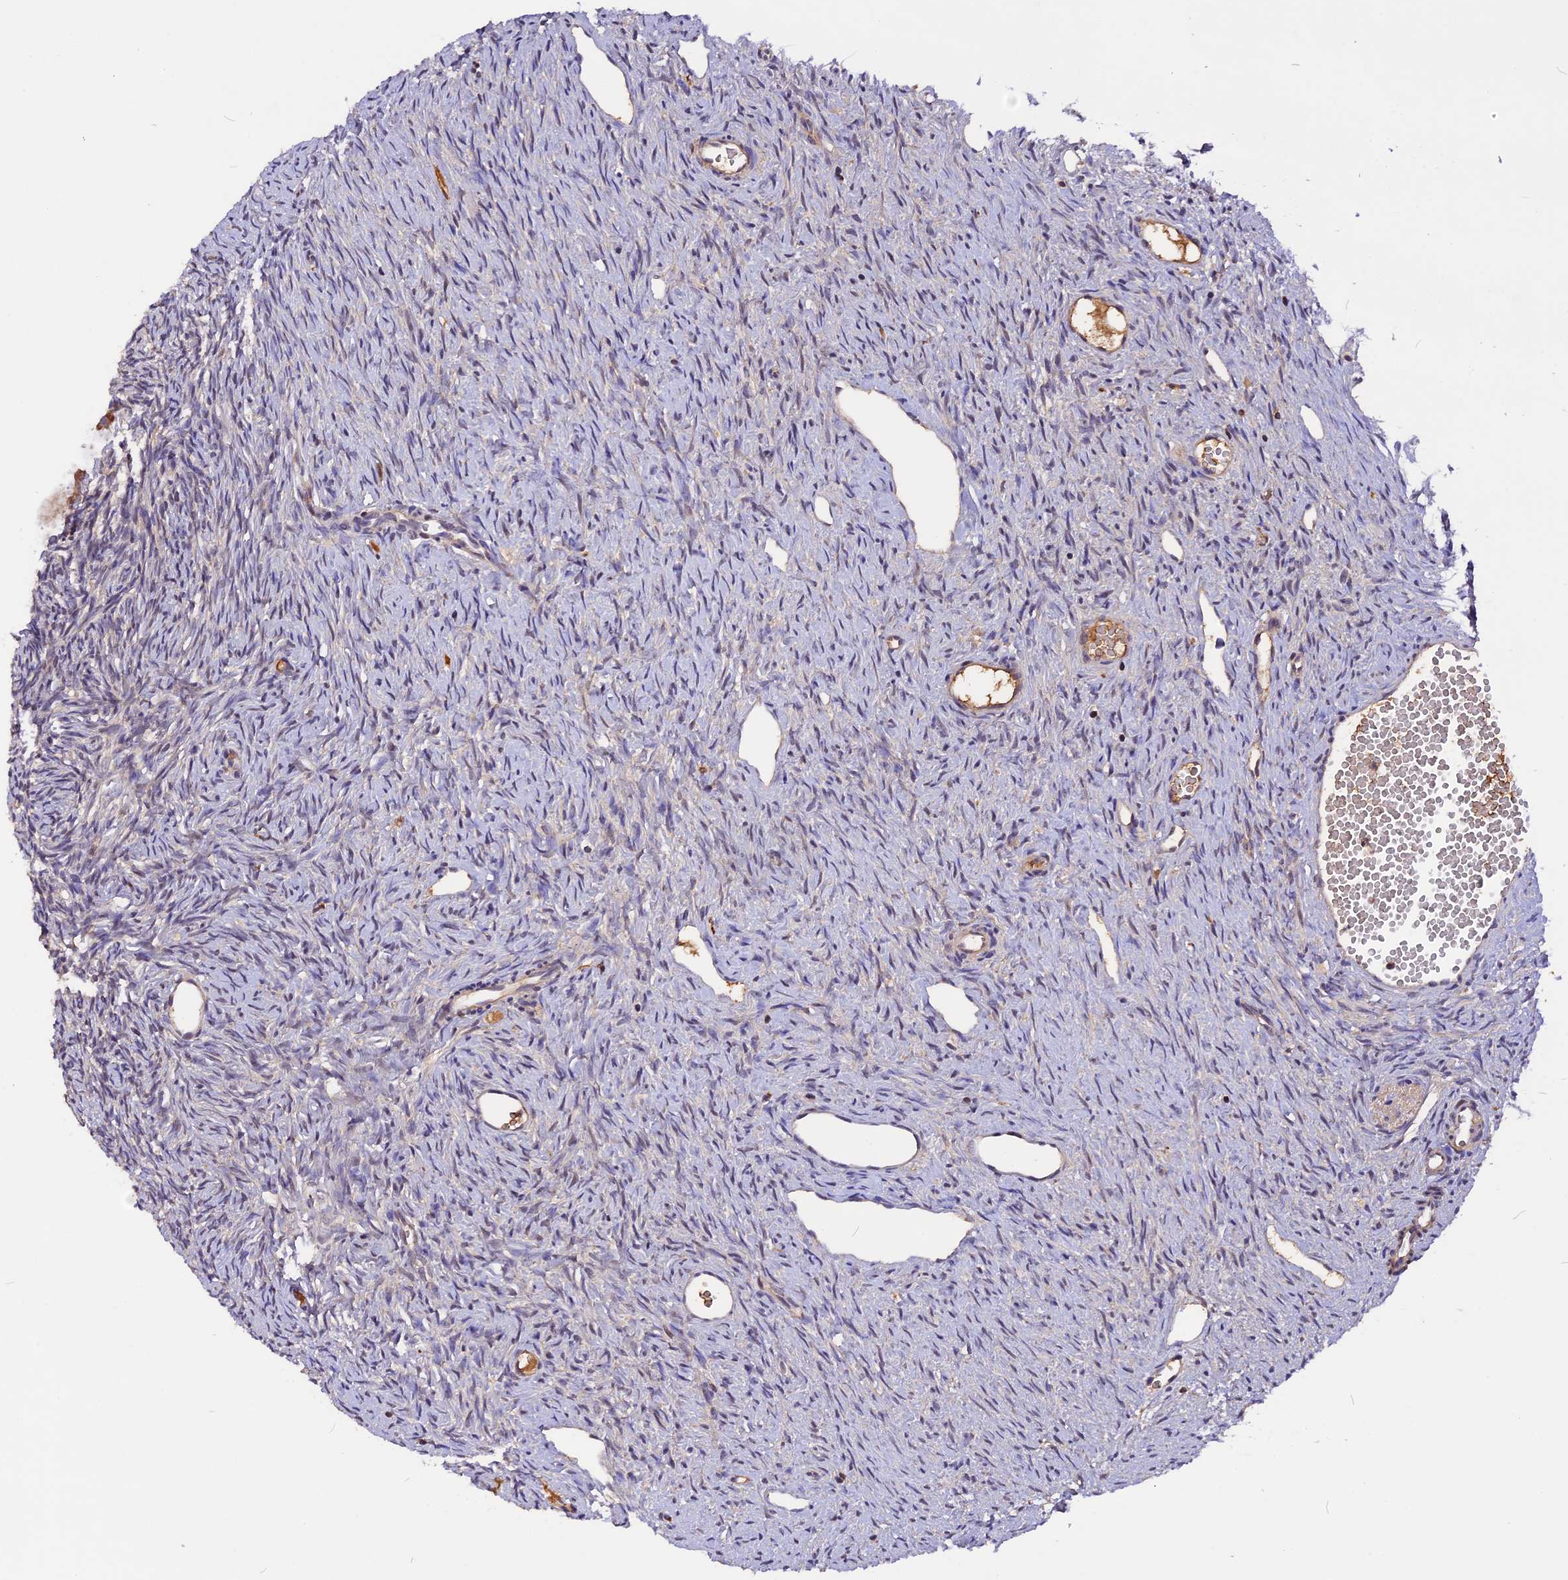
{"staining": {"intensity": "weak", "quantity": "<25%", "location": "cytoplasmic/membranous"}, "tissue": "ovary", "cell_type": "Follicle cells", "image_type": "normal", "snomed": [{"axis": "morphology", "description": "Normal tissue, NOS"}, {"axis": "topography", "description": "Ovary"}], "caption": "There is no significant expression in follicle cells of ovary. (IHC, brightfield microscopy, high magnification).", "gene": "MARK4", "patient": {"sex": "female", "age": 51}}